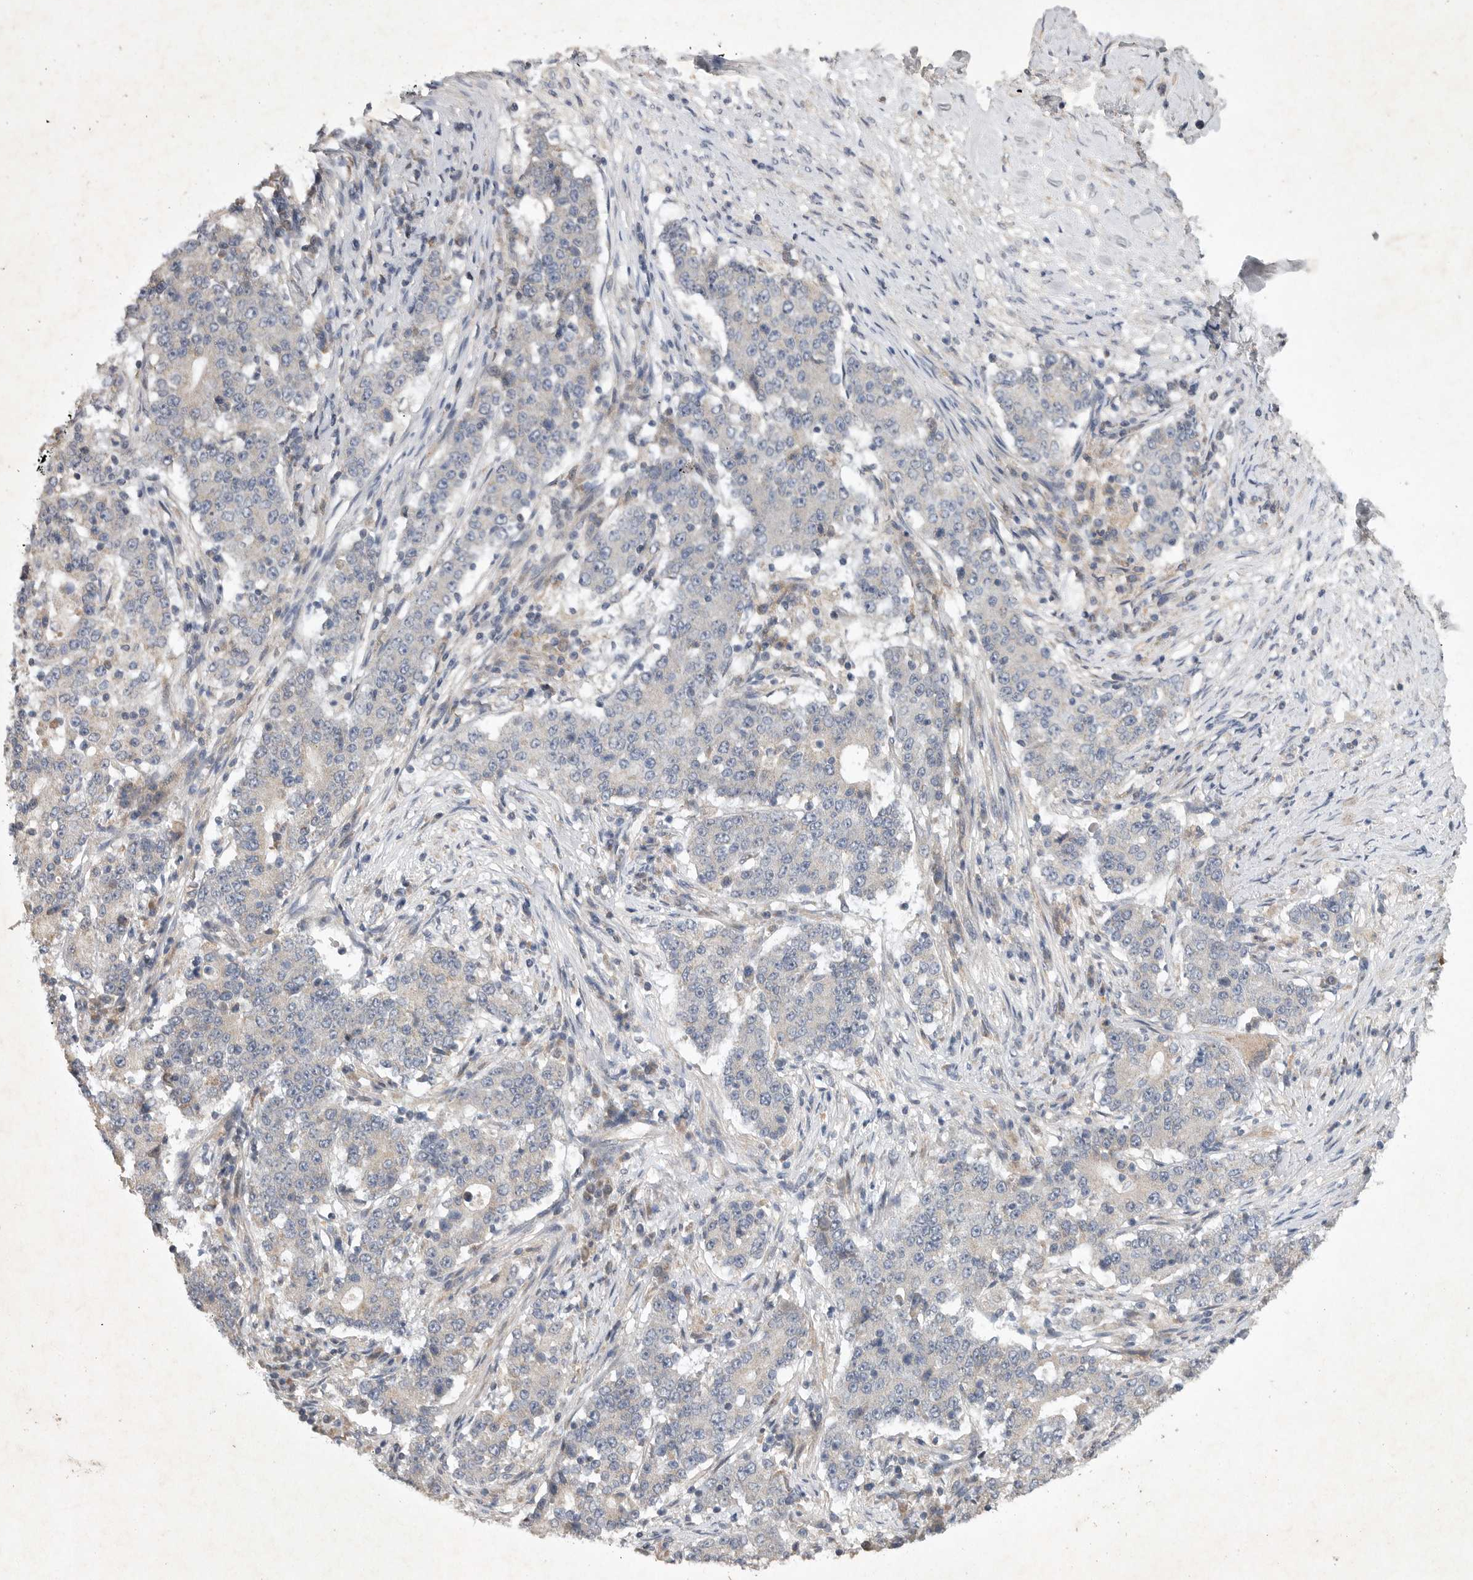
{"staining": {"intensity": "negative", "quantity": "none", "location": "none"}, "tissue": "stomach cancer", "cell_type": "Tumor cells", "image_type": "cancer", "snomed": [{"axis": "morphology", "description": "Adenocarcinoma, NOS"}, {"axis": "topography", "description": "Stomach"}], "caption": "IHC of stomach cancer (adenocarcinoma) demonstrates no positivity in tumor cells.", "gene": "EDEM3", "patient": {"sex": "male", "age": 59}}